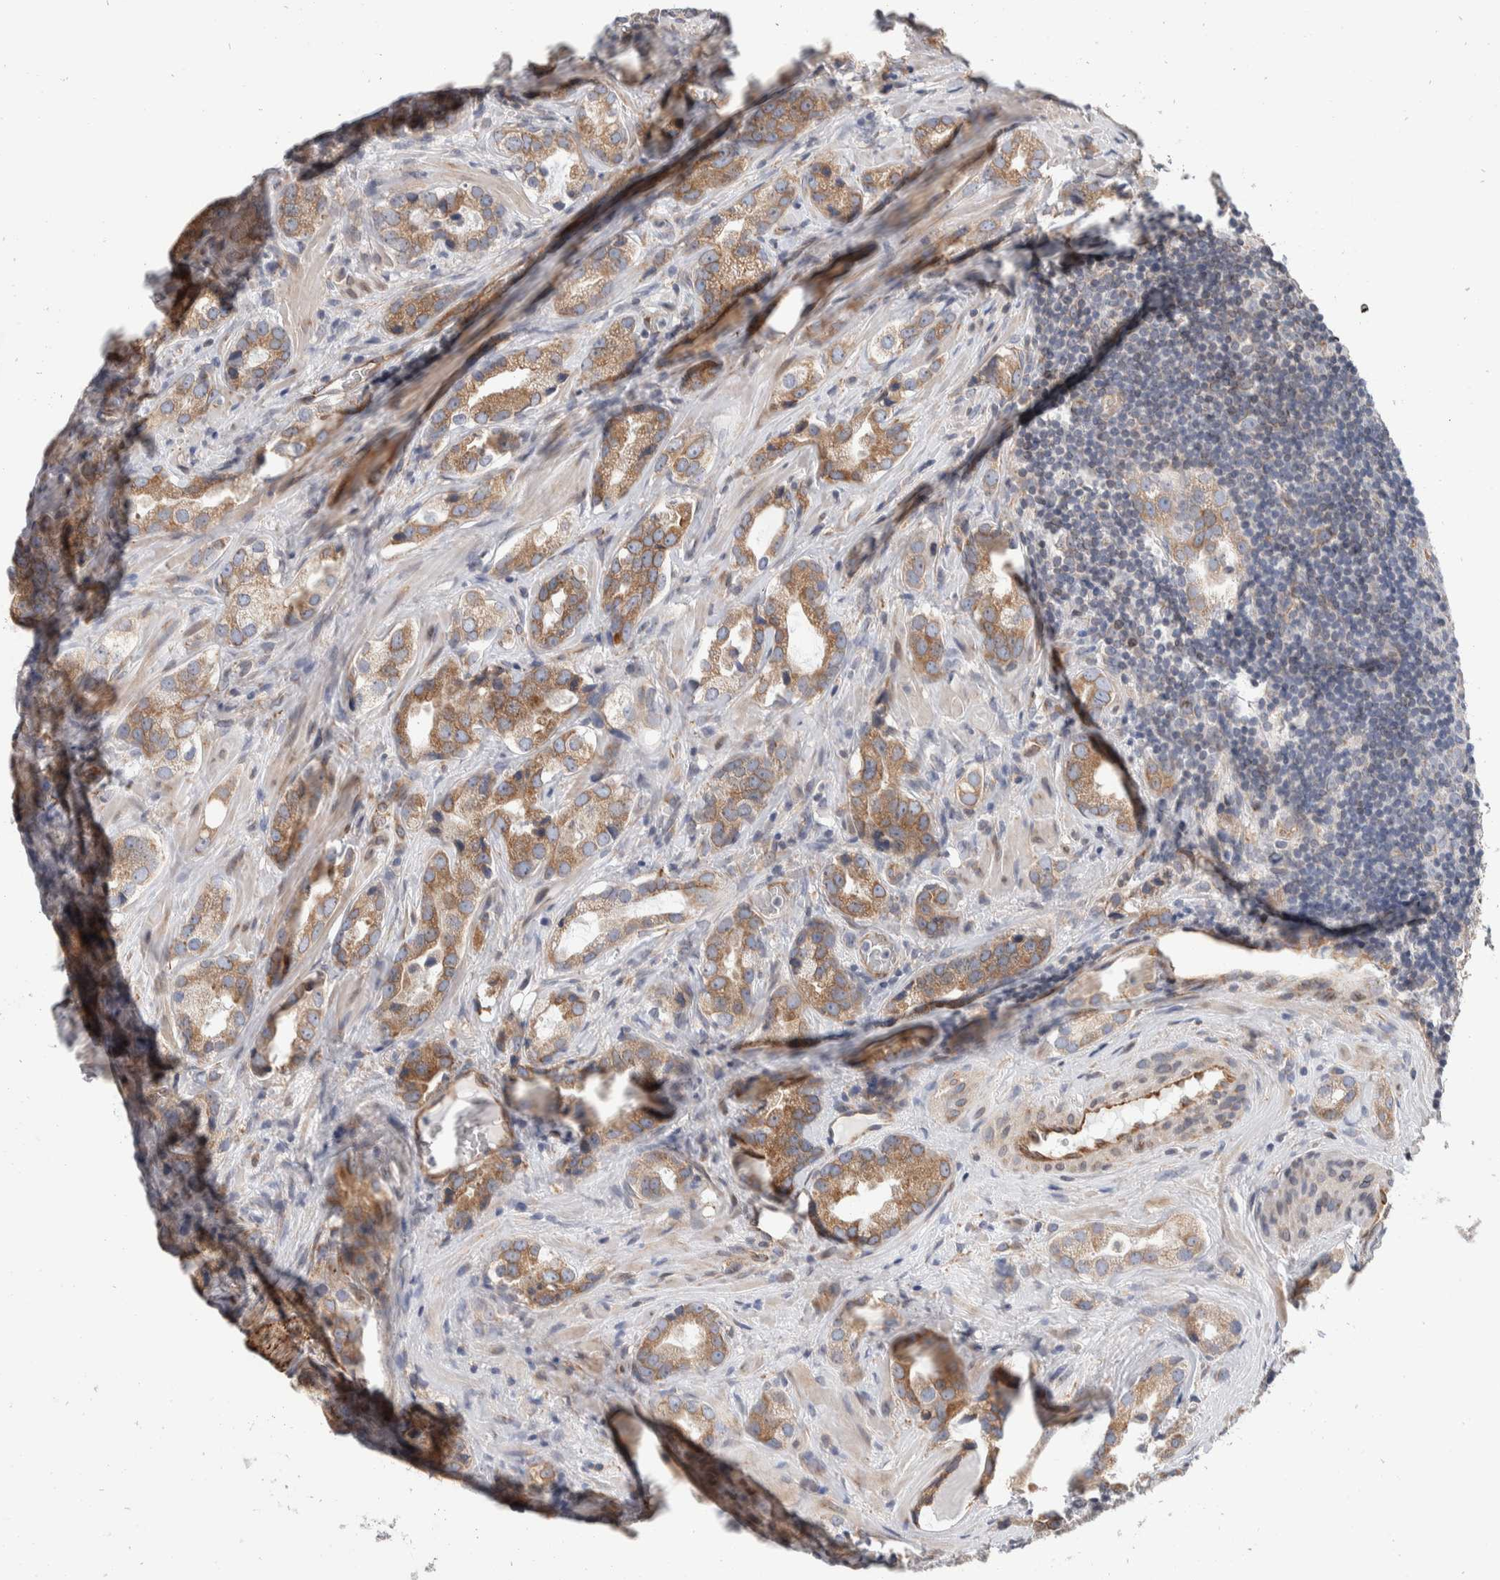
{"staining": {"intensity": "moderate", "quantity": ">75%", "location": "cytoplasmic/membranous"}, "tissue": "prostate cancer", "cell_type": "Tumor cells", "image_type": "cancer", "snomed": [{"axis": "morphology", "description": "Adenocarcinoma, High grade"}, {"axis": "topography", "description": "Prostate"}], "caption": "Immunohistochemical staining of high-grade adenocarcinoma (prostate) exhibits medium levels of moderate cytoplasmic/membranous protein staining in about >75% of tumor cells. Using DAB (brown) and hematoxylin (blue) stains, captured at high magnification using brightfield microscopy.", "gene": "TMEM245", "patient": {"sex": "male", "age": 63}}